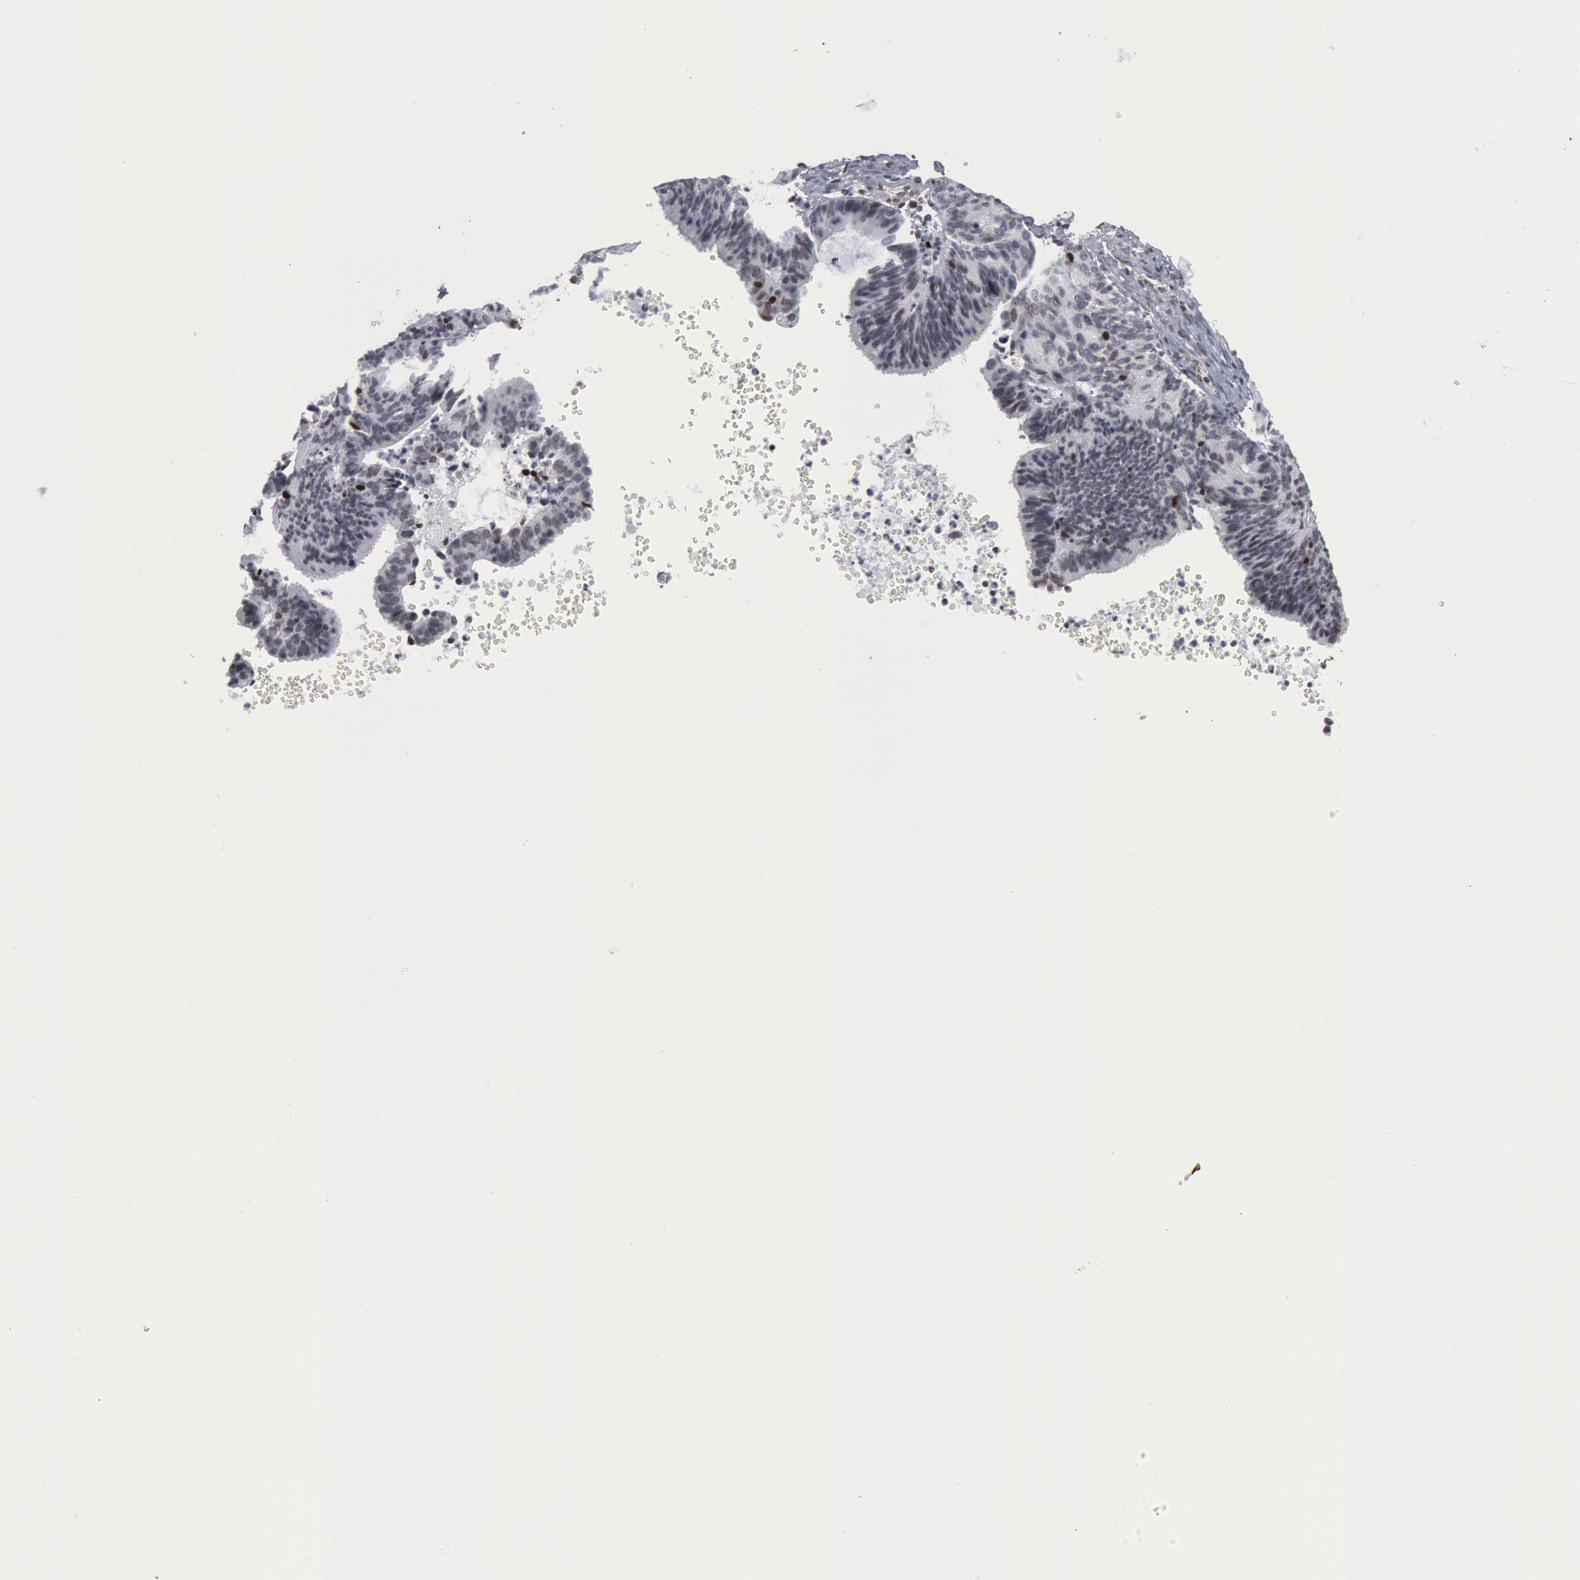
{"staining": {"intensity": "negative", "quantity": "none", "location": "none"}, "tissue": "ovarian cancer", "cell_type": "Tumor cells", "image_type": "cancer", "snomed": [{"axis": "morphology", "description": "Carcinoma, endometroid"}, {"axis": "topography", "description": "Ovary"}], "caption": "High power microscopy micrograph of an immunohistochemistry photomicrograph of ovarian endometroid carcinoma, revealing no significant staining in tumor cells. (DAB (3,3'-diaminobenzidine) IHC with hematoxylin counter stain).", "gene": "MECP2", "patient": {"sex": "female", "age": 52}}